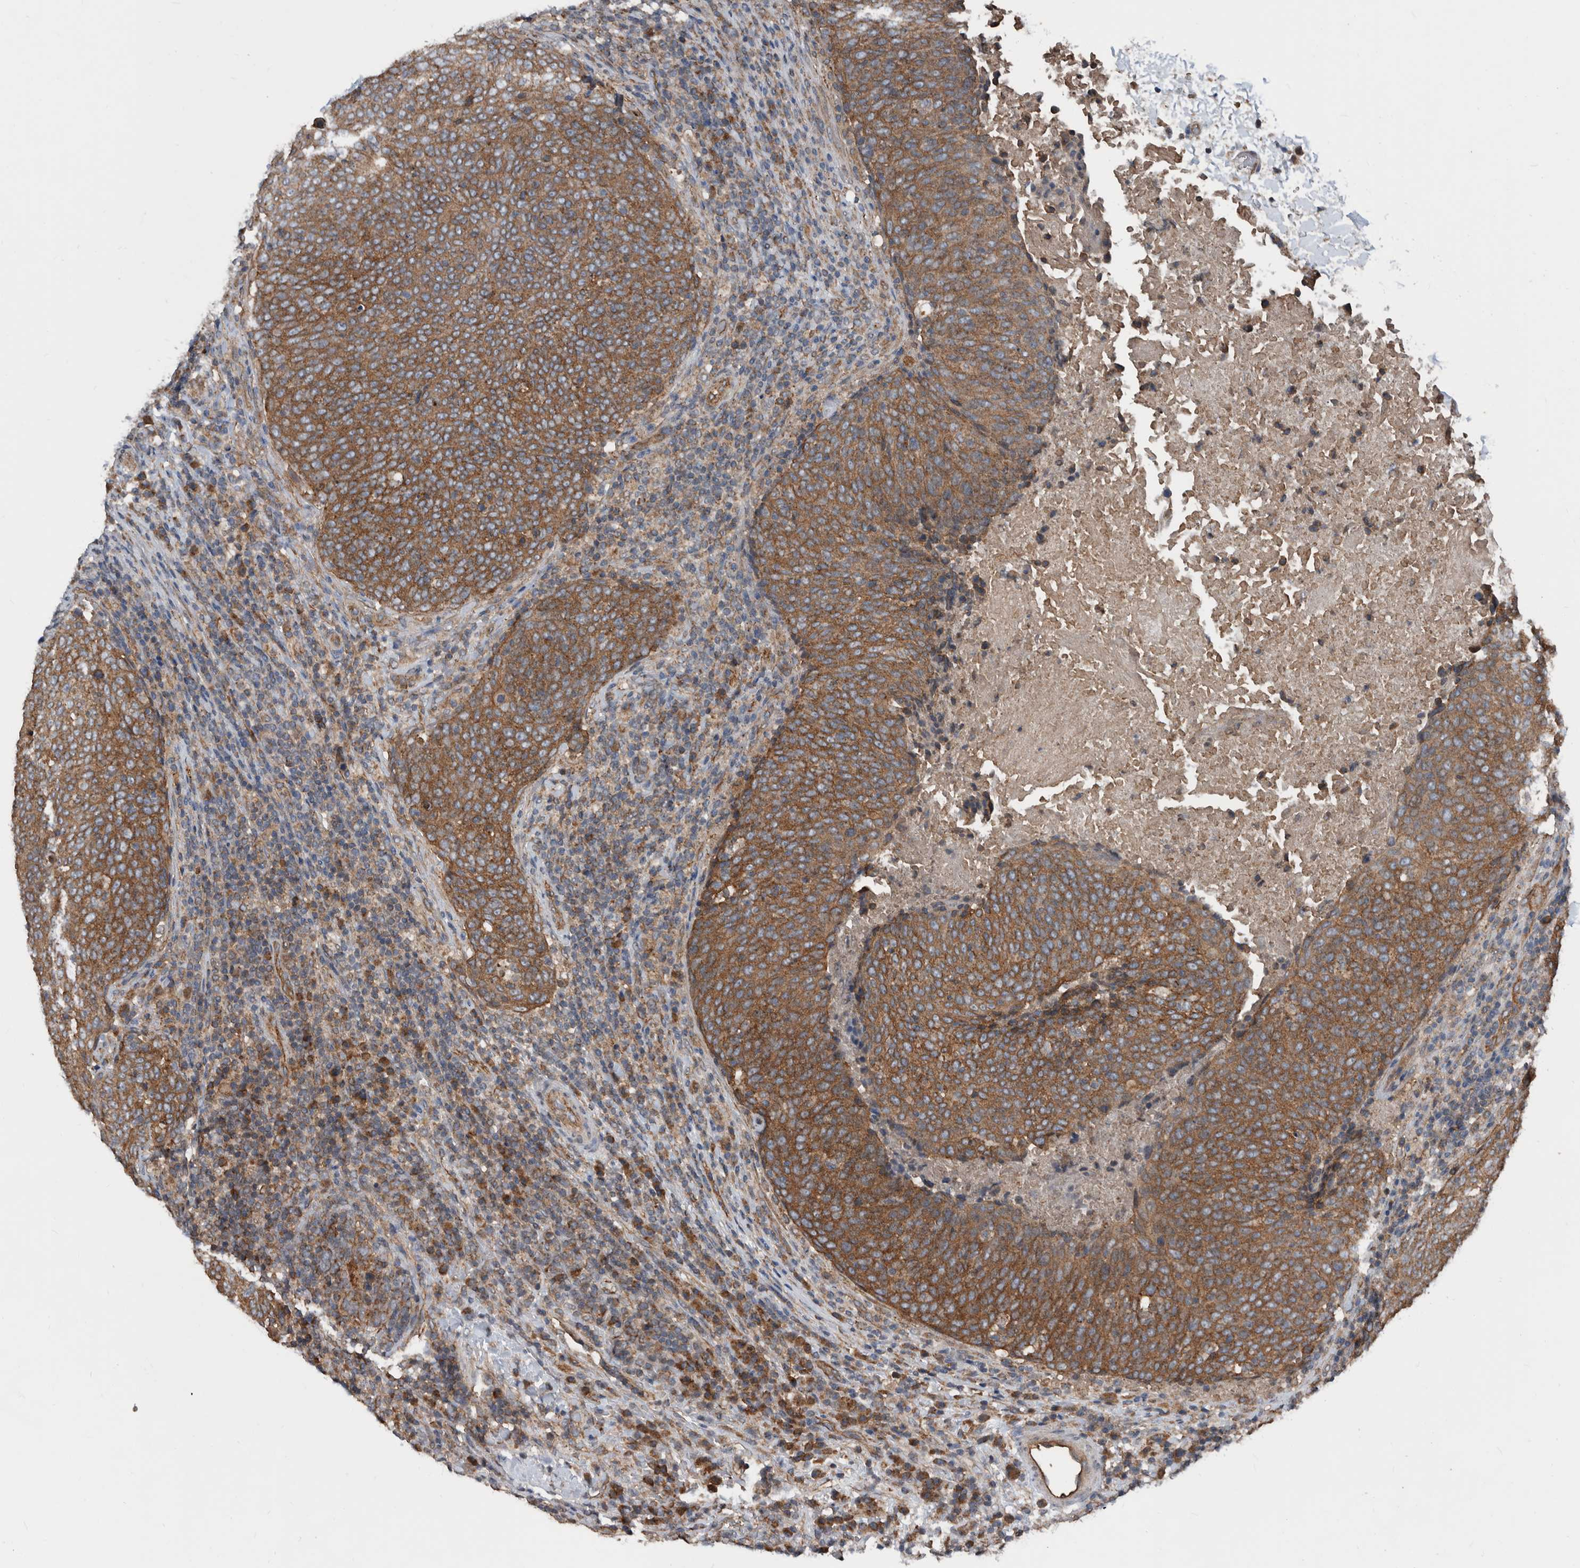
{"staining": {"intensity": "strong", "quantity": ">75%", "location": "cytoplasmic/membranous"}, "tissue": "head and neck cancer", "cell_type": "Tumor cells", "image_type": "cancer", "snomed": [{"axis": "morphology", "description": "Squamous cell carcinoma, NOS"}, {"axis": "morphology", "description": "Squamous cell carcinoma, metastatic, NOS"}, {"axis": "topography", "description": "Lymph node"}, {"axis": "topography", "description": "Head-Neck"}], "caption": "Immunohistochemical staining of human head and neck metastatic squamous cell carcinoma displays high levels of strong cytoplasmic/membranous protein staining in approximately >75% of tumor cells.", "gene": "AFAP1", "patient": {"sex": "male", "age": 62}}